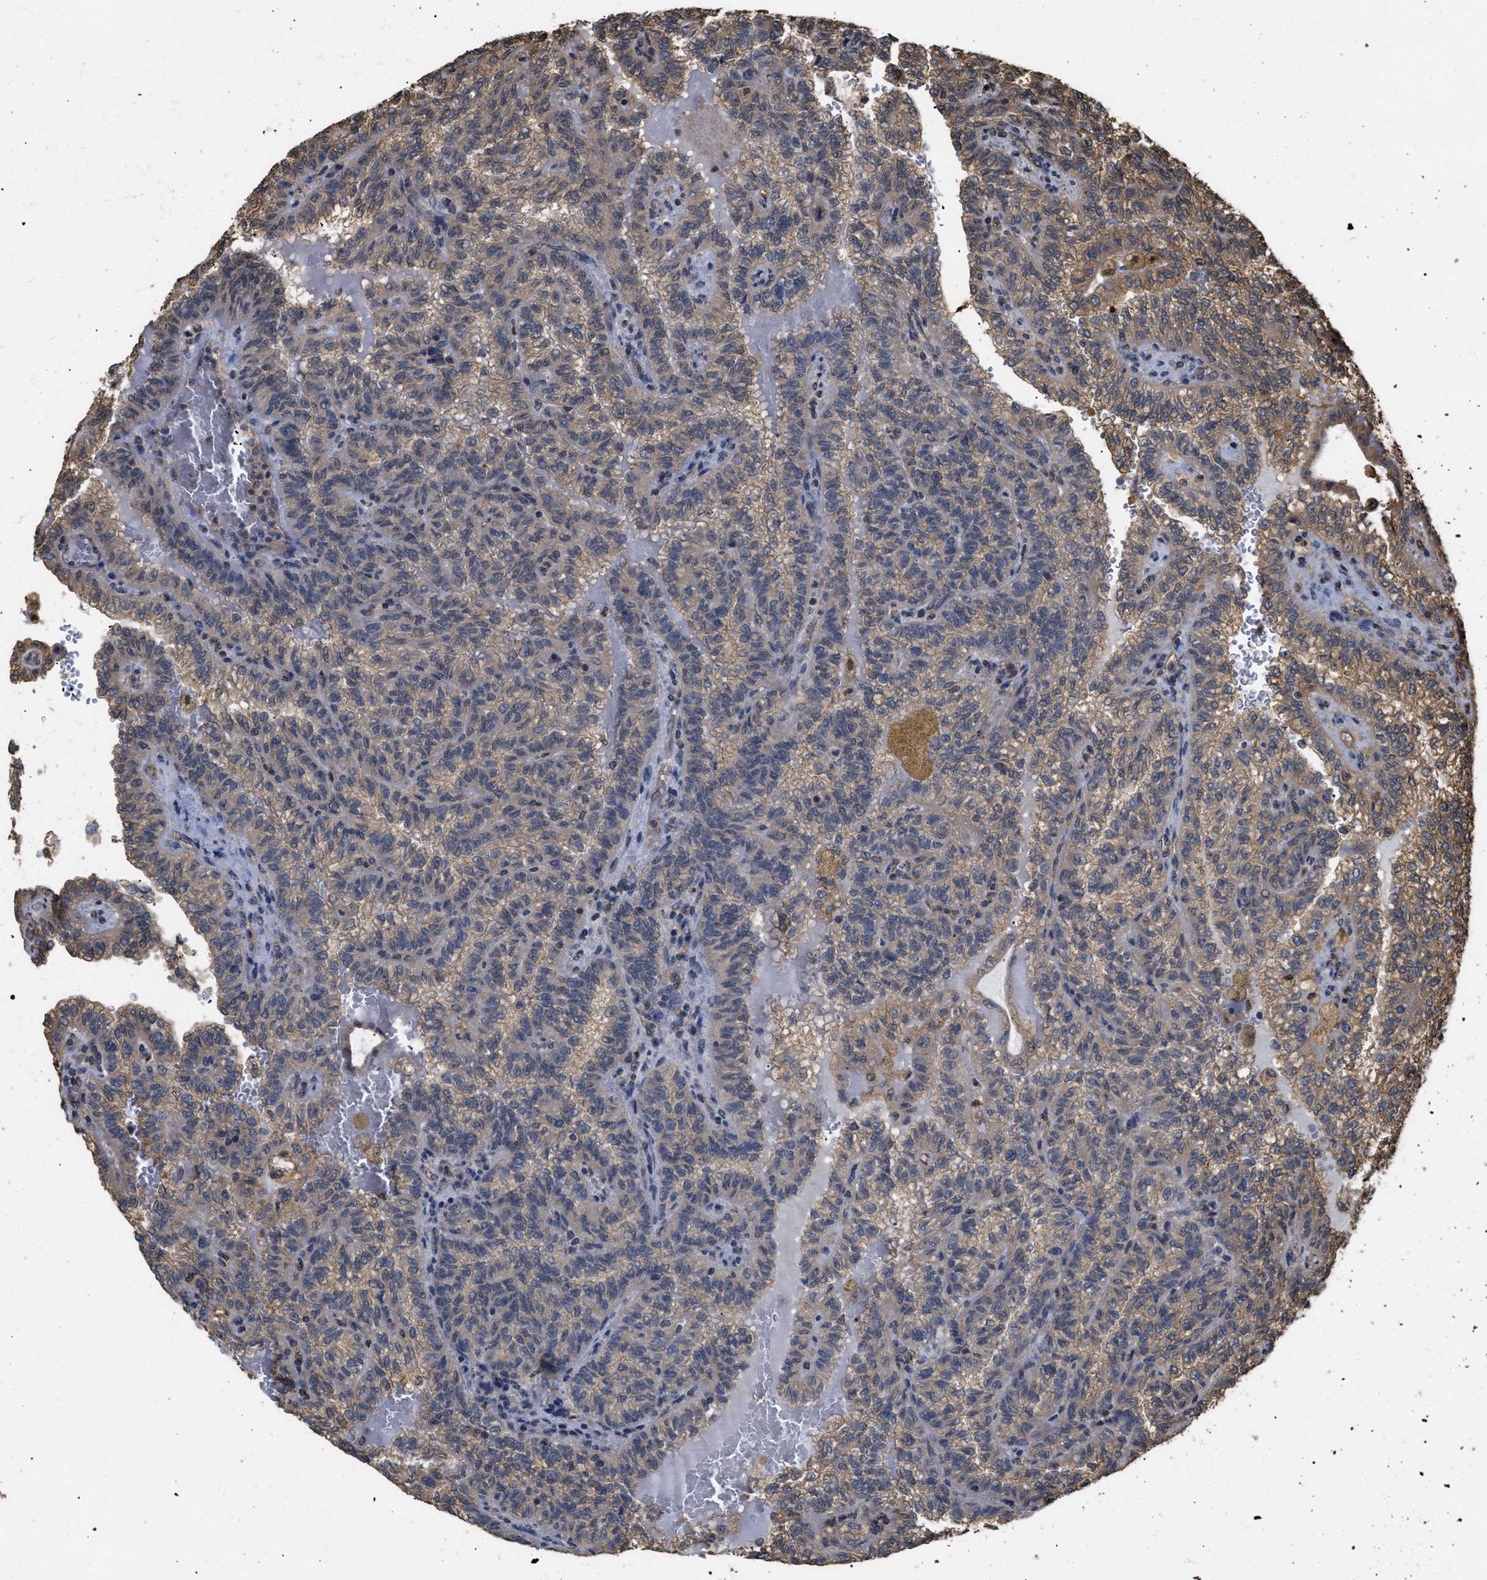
{"staining": {"intensity": "weak", "quantity": "25%-75%", "location": "cytoplasmic/membranous"}, "tissue": "renal cancer", "cell_type": "Tumor cells", "image_type": "cancer", "snomed": [{"axis": "morphology", "description": "Inflammation, NOS"}, {"axis": "morphology", "description": "Adenocarcinoma, NOS"}, {"axis": "topography", "description": "Kidney"}], "caption": "A photomicrograph of human renal adenocarcinoma stained for a protein shows weak cytoplasmic/membranous brown staining in tumor cells.", "gene": "CALM1", "patient": {"sex": "male", "age": 68}}